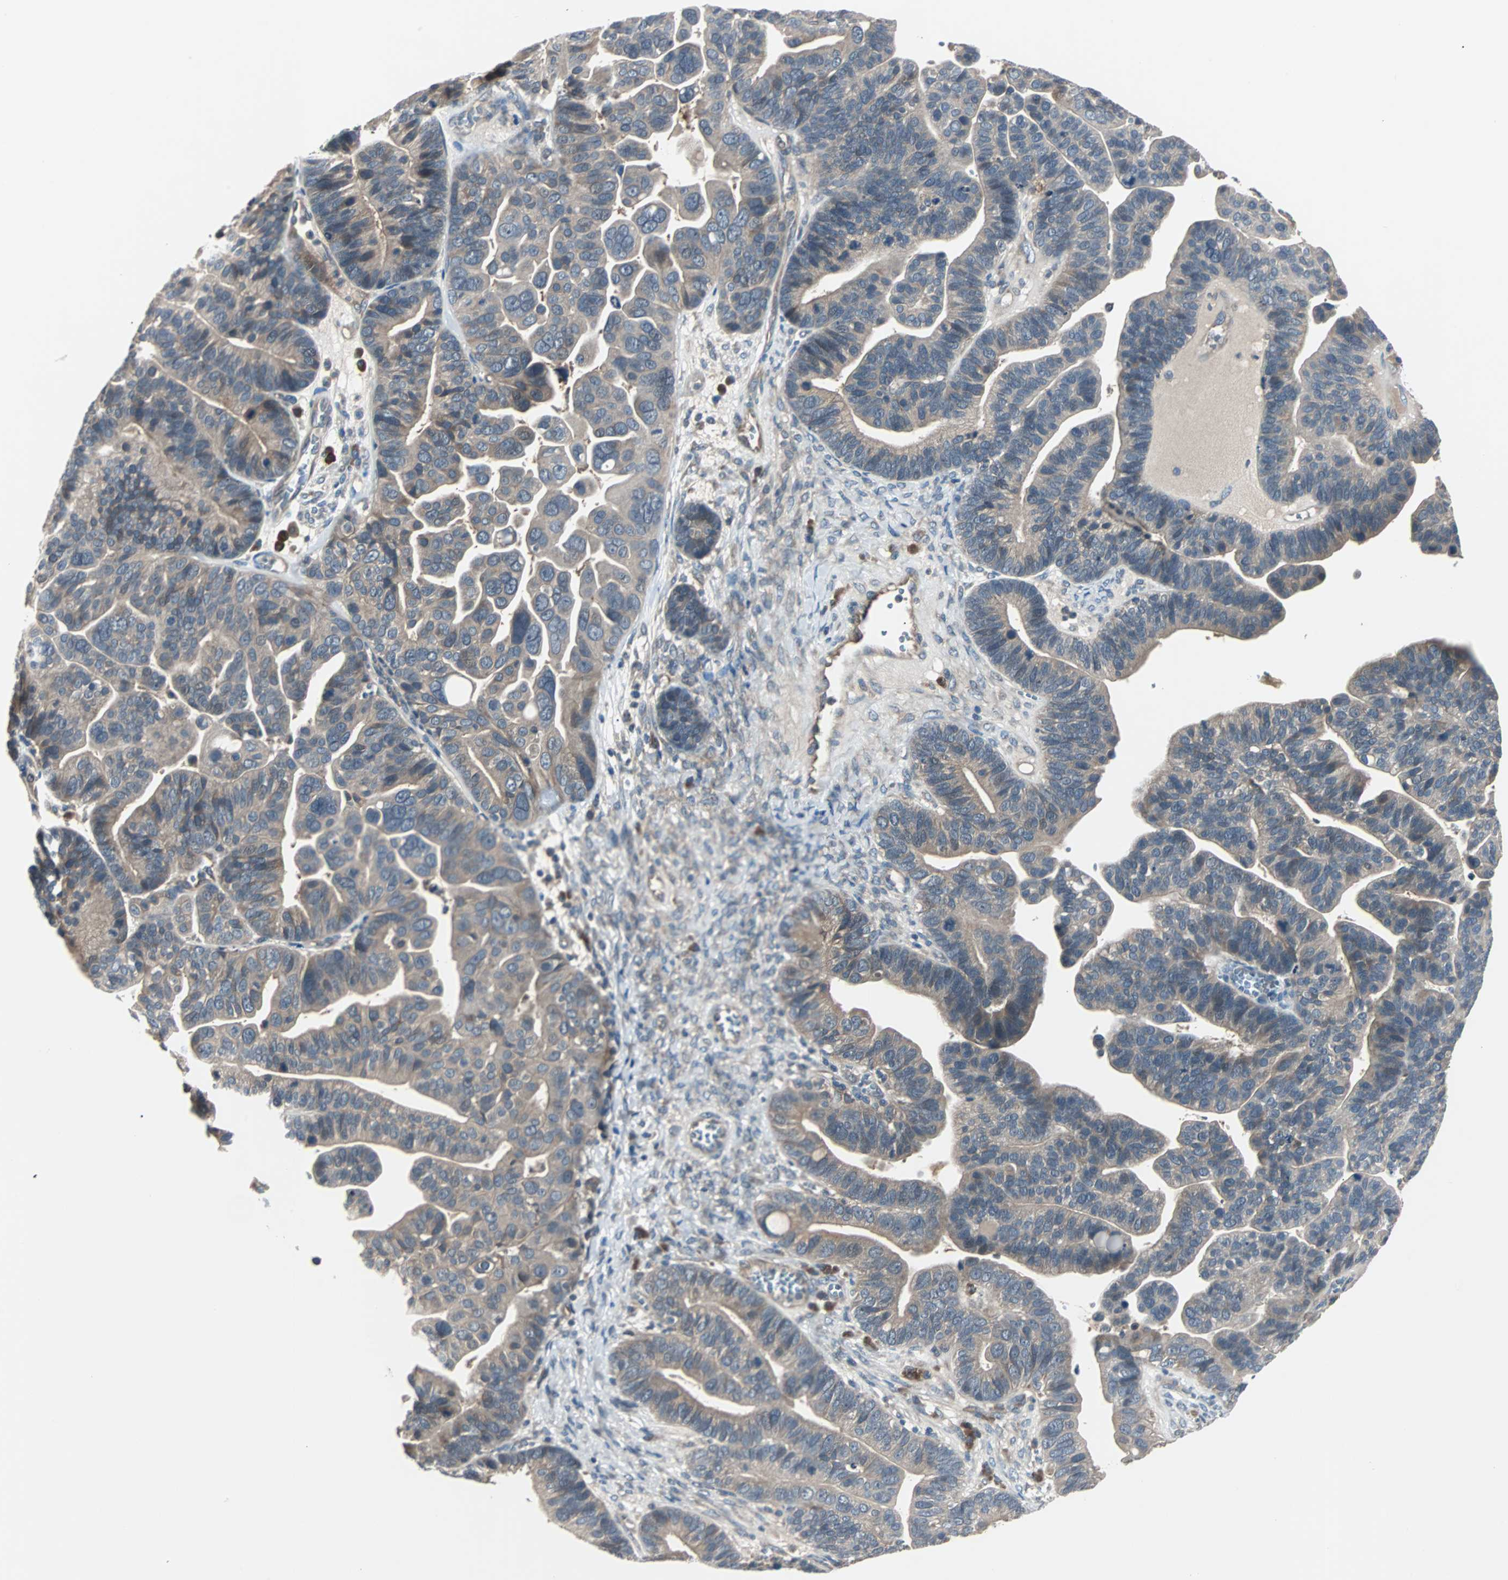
{"staining": {"intensity": "moderate", "quantity": ">75%", "location": "cytoplasmic/membranous"}, "tissue": "ovarian cancer", "cell_type": "Tumor cells", "image_type": "cancer", "snomed": [{"axis": "morphology", "description": "Cystadenocarcinoma, serous, NOS"}, {"axis": "topography", "description": "Ovary"}], "caption": "This image shows immunohistochemistry staining of ovarian cancer (serous cystadenocarcinoma), with medium moderate cytoplasmic/membranous staining in approximately >75% of tumor cells.", "gene": "ARF1", "patient": {"sex": "female", "age": 56}}